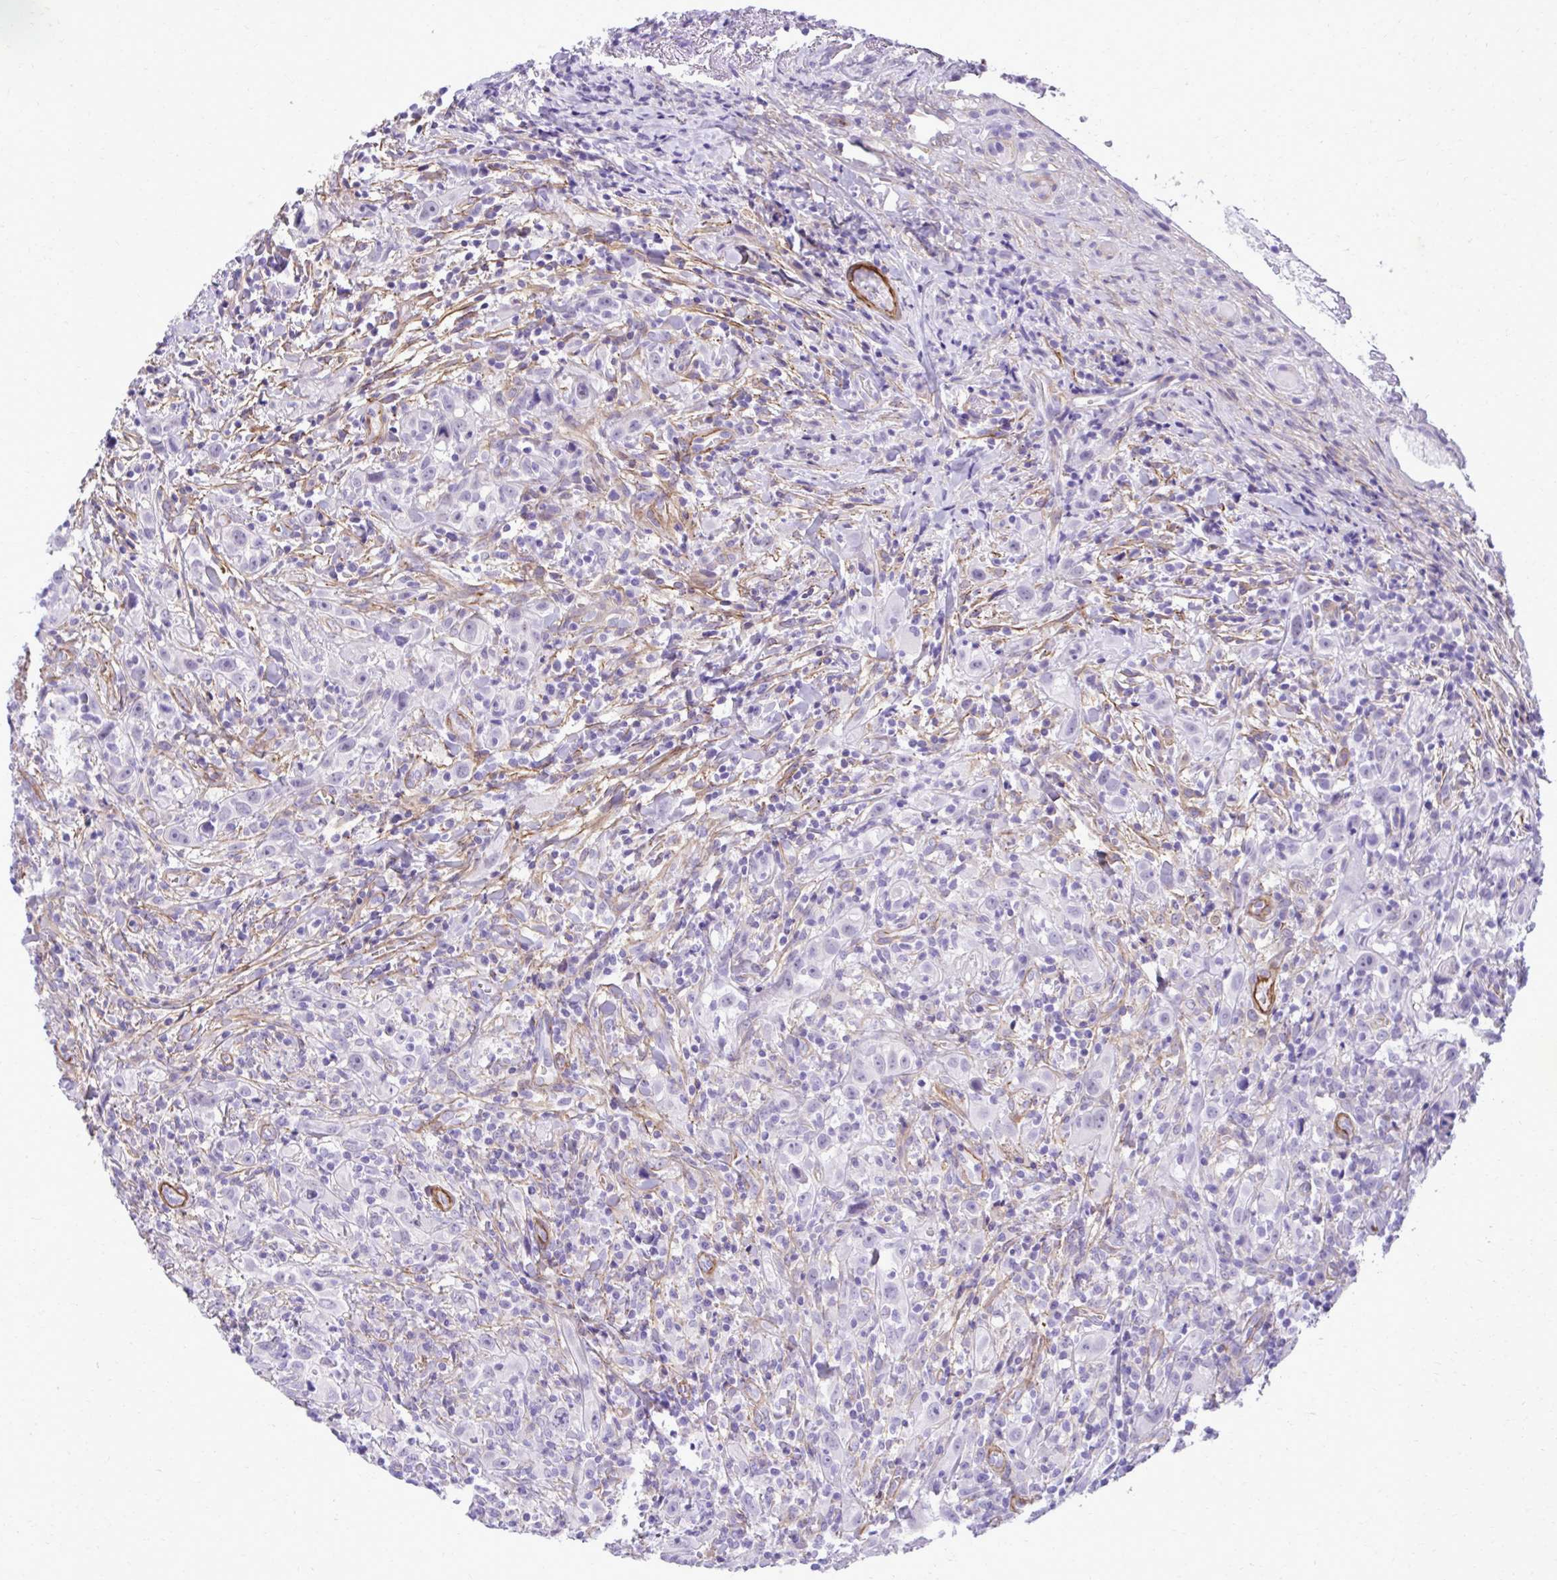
{"staining": {"intensity": "weak", "quantity": "<25%", "location": "nuclear"}, "tissue": "head and neck cancer", "cell_type": "Tumor cells", "image_type": "cancer", "snomed": [{"axis": "morphology", "description": "Squamous cell carcinoma, NOS"}, {"axis": "topography", "description": "Head-Neck"}], "caption": "Tumor cells show no significant positivity in head and neck squamous cell carcinoma.", "gene": "PITPNM3", "patient": {"sex": "female", "age": 95}}